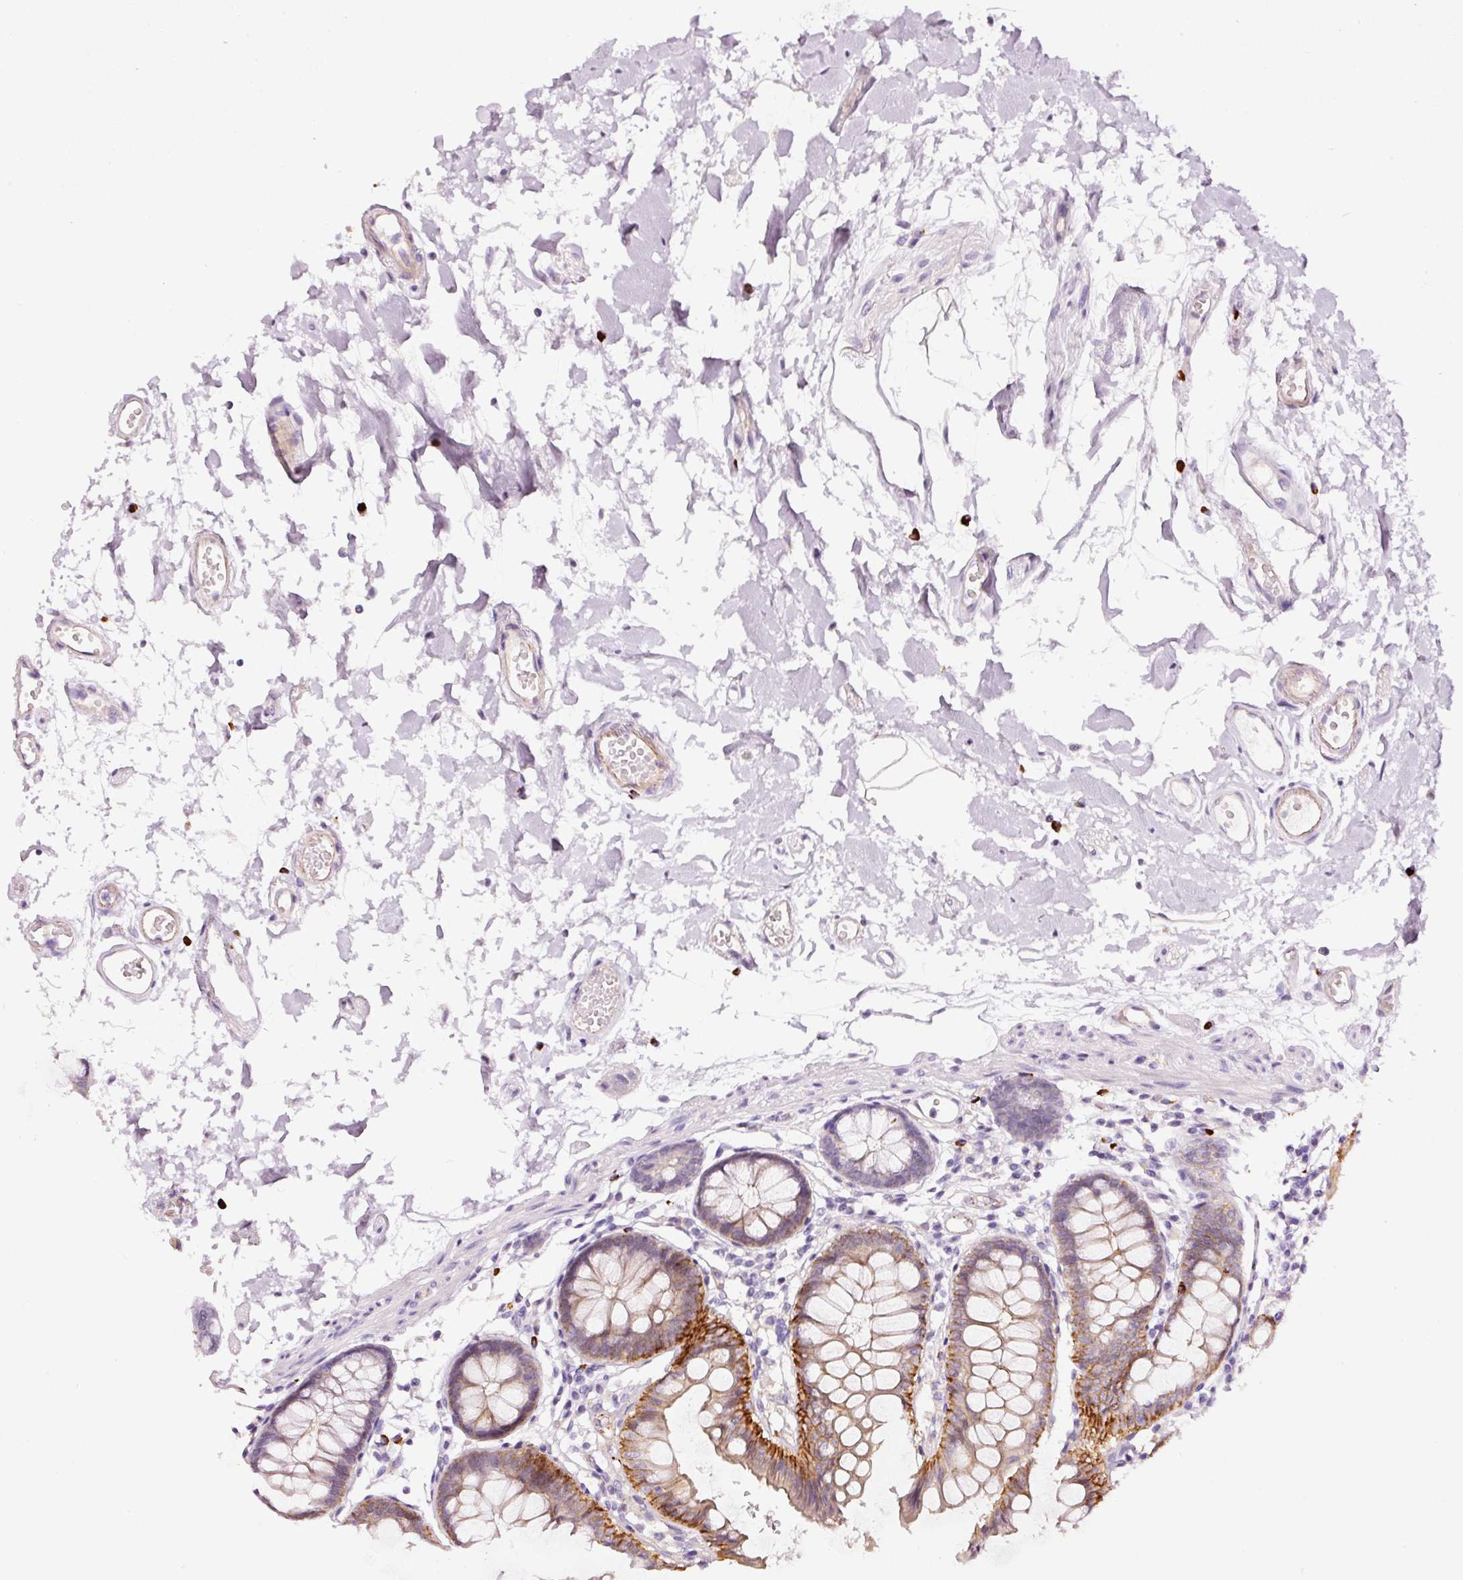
{"staining": {"intensity": "negative", "quantity": "none", "location": "none"}, "tissue": "colon", "cell_type": "Endothelial cells", "image_type": "normal", "snomed": [{"axis": "morphology", "description": "Normal tissue, NOS"}, {"axis": "topography", "description": "Colon"}], "caption": "Benign colon was stained to show a protein in brown. There is no significant staining in endothelial cells.", "gene": "ABCB4", "patient": {"sex": "female", "age": 84}}